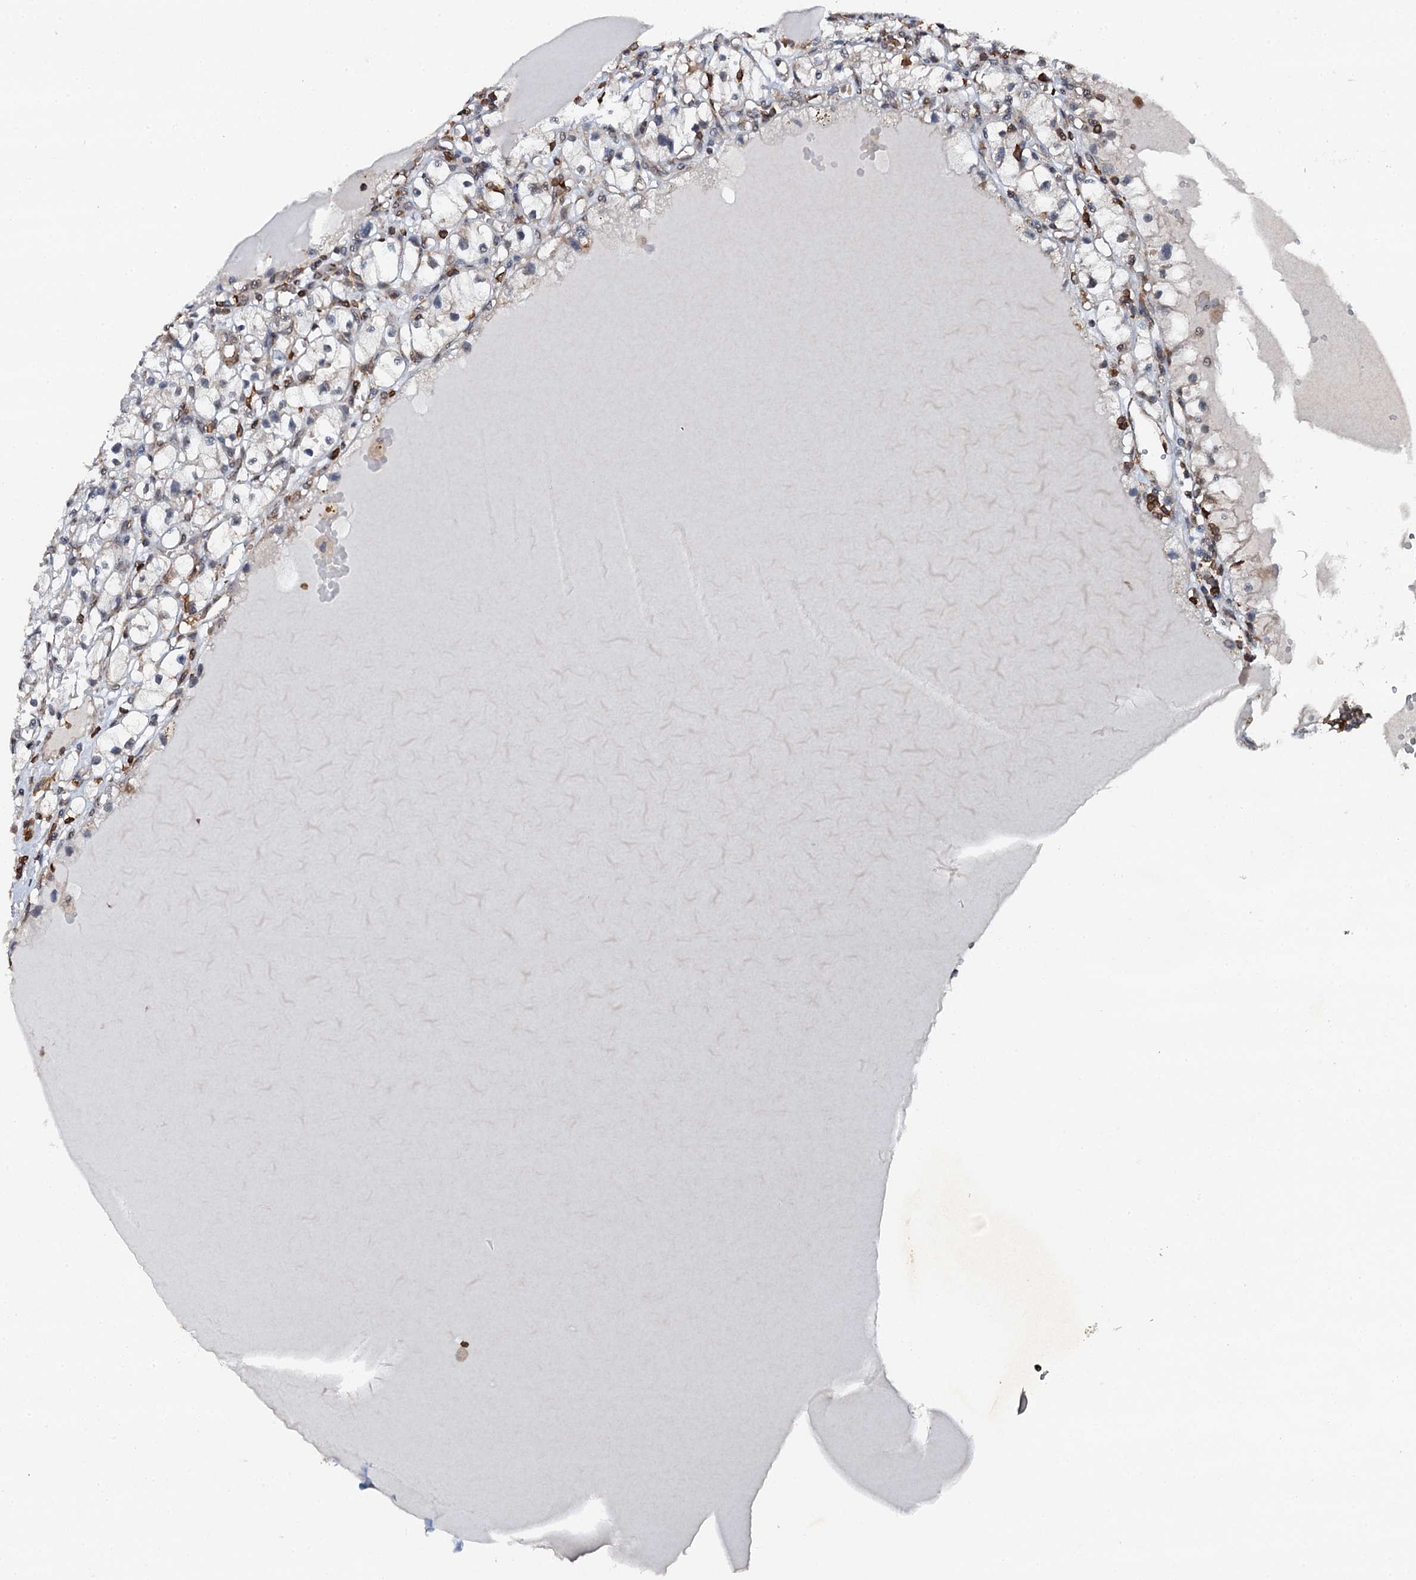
{"staining": {"intensity": "negative", "quantity": "none", "location": "none"}, "tissue": "renal cancer", "cell_type": "Tumor cells", "image_type": "cancer", "snomed": [{"axis": "morphology", "description": "Adenocarcinoma, NOS"}, {"axis": "topography", "description": "Kidney"}], "caption": "Renal cancer (adenocarcinoma) was stained to show a protein in brown. There is no significant staining in tumor cells.", "gene": "EDC4", "patient": {"sex": "male", "age": 56}}